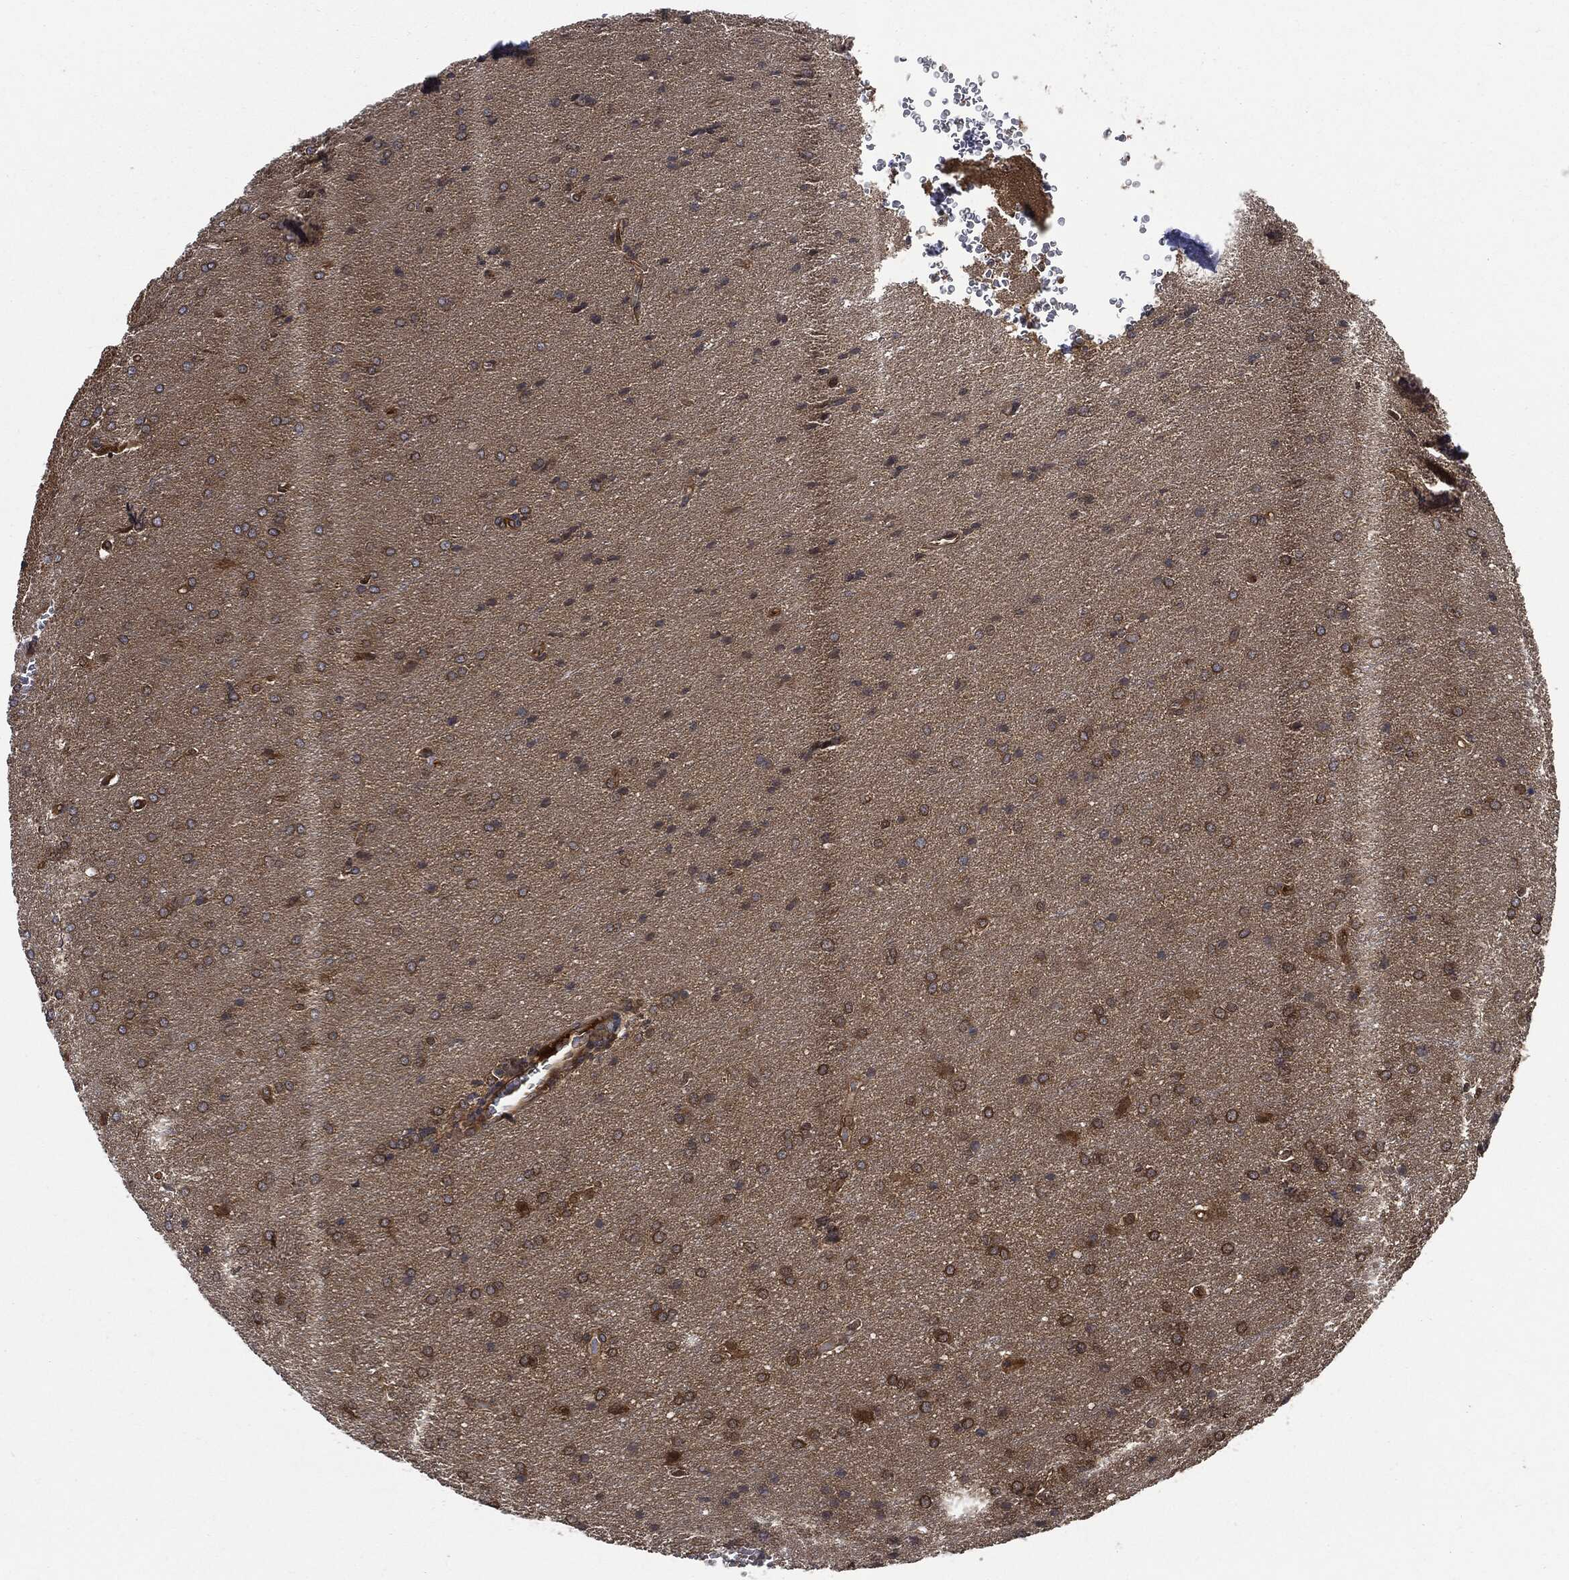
{"staining": {"intensity": "moderate", "quantity": "25%-75%", "location": "cytoplasmic/membranous"}, "tissue": "glioma", "cell_type": "Tumor cells", "image_type": "cancer", "snomed": [{"axis": "morphology", "description": "Glioma, malignant, Low grade"}, {"axis": "topography", "description": "Brain"}], "caption": "This is an image of IHC staining of malignant low-grade glioma, which shows moderate expression in the cytoplasmic/membranous of tumor cells.", "gene": "XPNPEP1", "patient": {"sex": "female", "age": 32}}